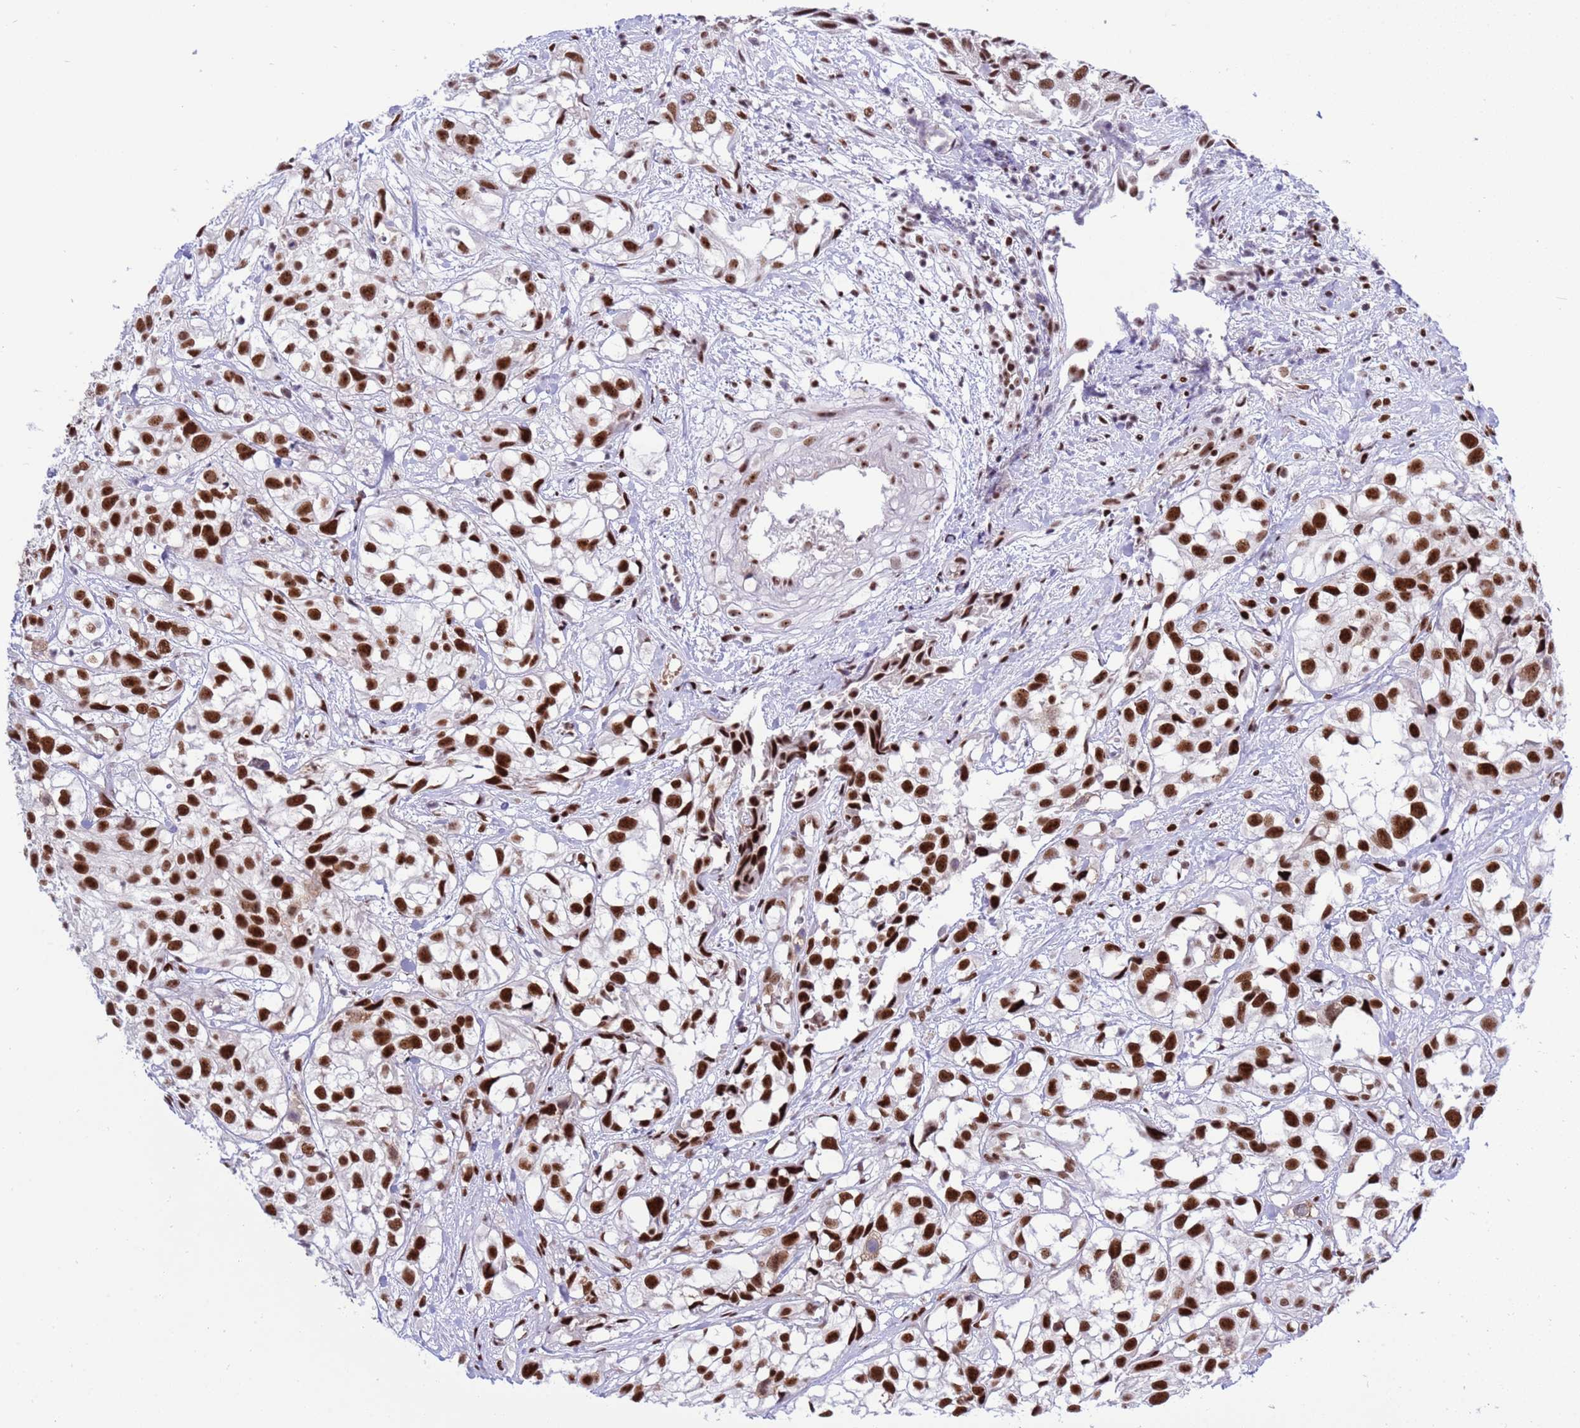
{"staining": {"intensity": "strong", "quantity": ">75%", "location": "nuclear"}, "tissue": "urothelial cancer", "cell_type": "Tumor cells", "image_type": "cancer", "snomed": [{"axis": "morphology", "description": "Urothelial carcinoma, High grade"}, {"axis": "topography", "description": "Urinary bladder"}], "caption": "Protein staining of urothelial cancer tissue shows strong nuclear positivity in about >75% of tumor cells.", "gene": "THOC2", "patient": {"sex": "male", "age": 56}}